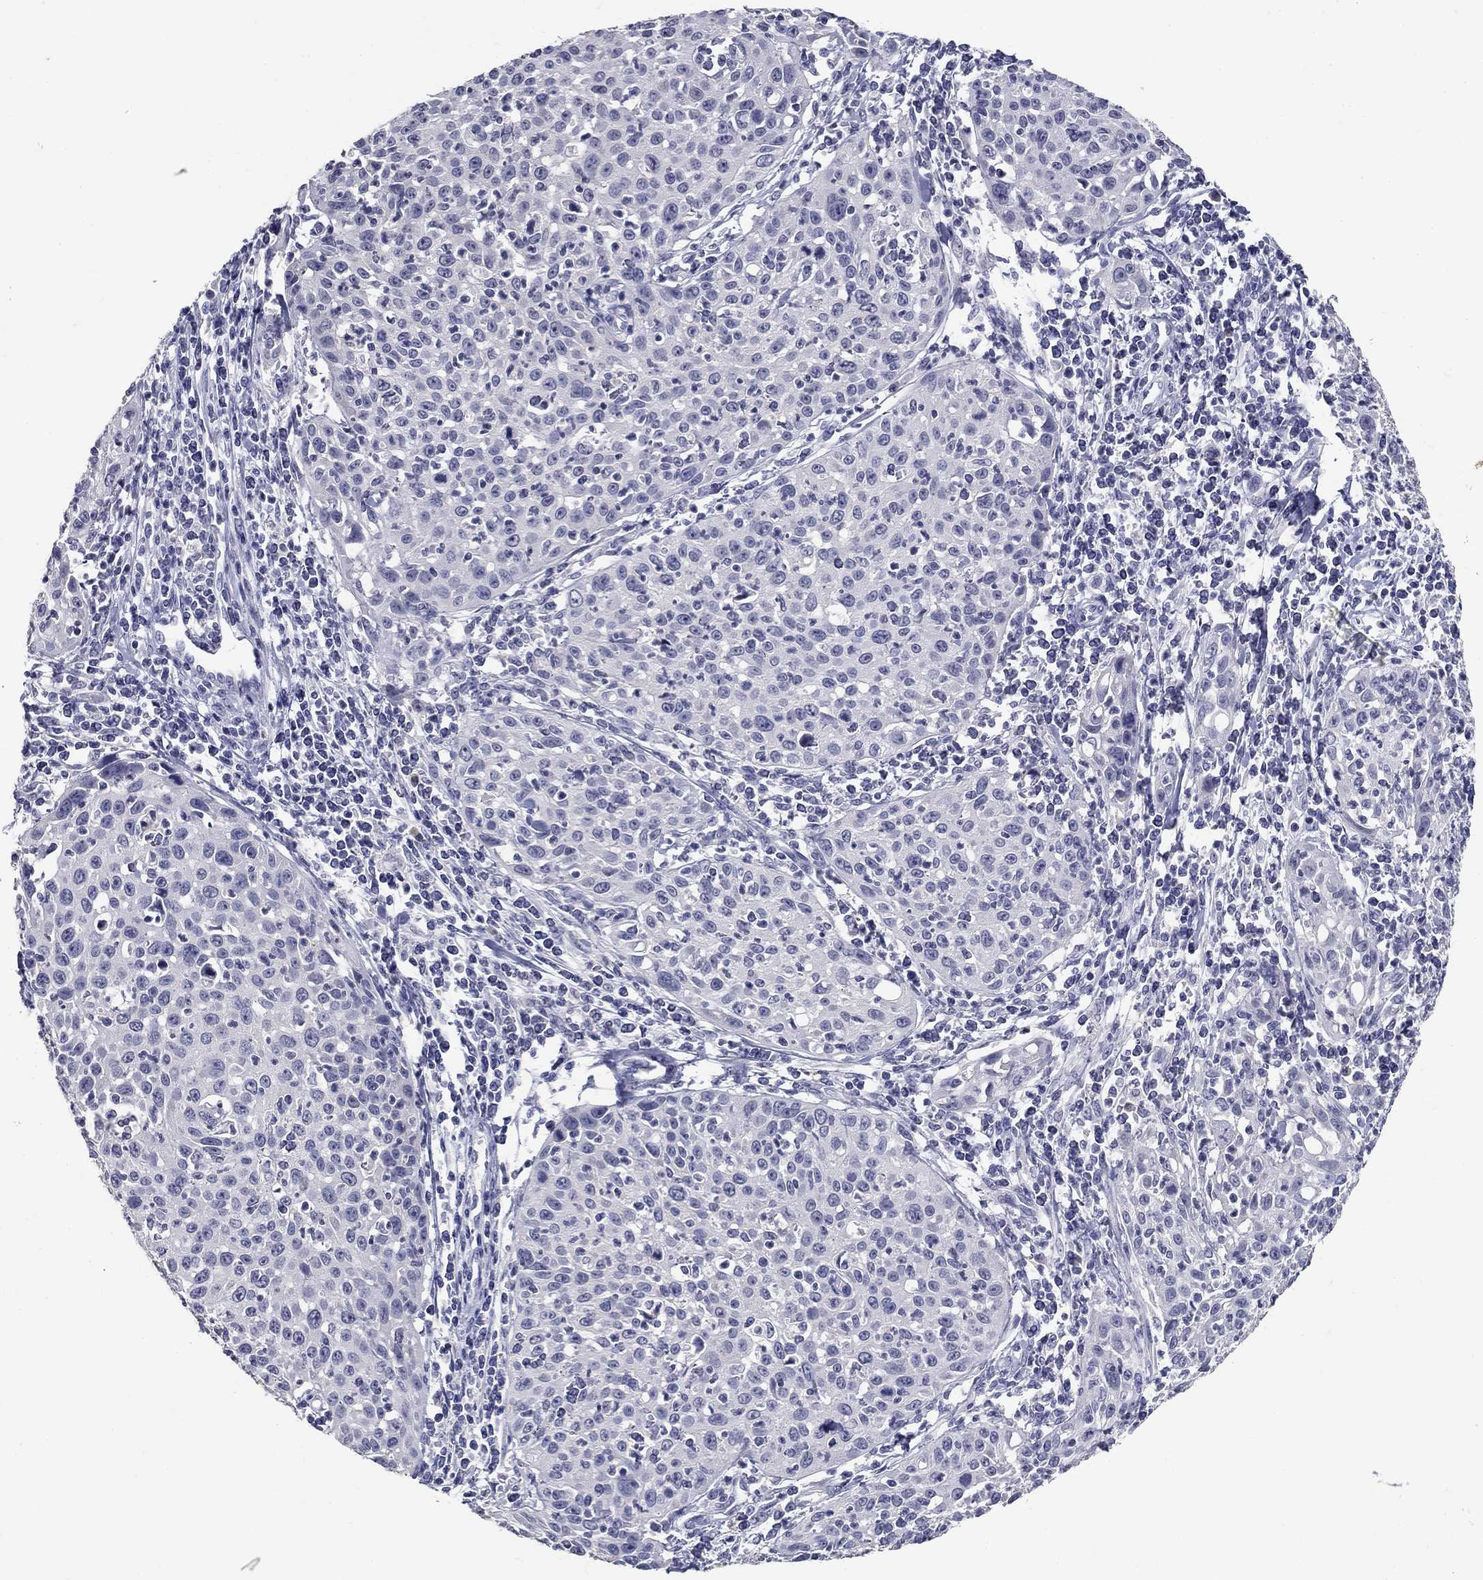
{"staining": {"intensity": "negative", "quantity": "none", "location": "none"}, "tissue": "cervical cancer", "cell_type": "Tumor cells", "image_type": "cancer", "snomed": [{"axis": "morphology", "description": "Squamous cell carcinoma, NOS"}, {"axis": "topography", "description": "Cervix"}], "caption": "This image is of cervical cancer stained with IHC to label a protein in brown with the nuclei are counter-stained blue. There is no expression in tumor cells. Brightfield microscopy of immunohistochemistry stained with DAB (brown) and hematoxylin (blue), captured at high magnification.", "gene": "POMC", "patient": {"sex": "female", "age": 26}}